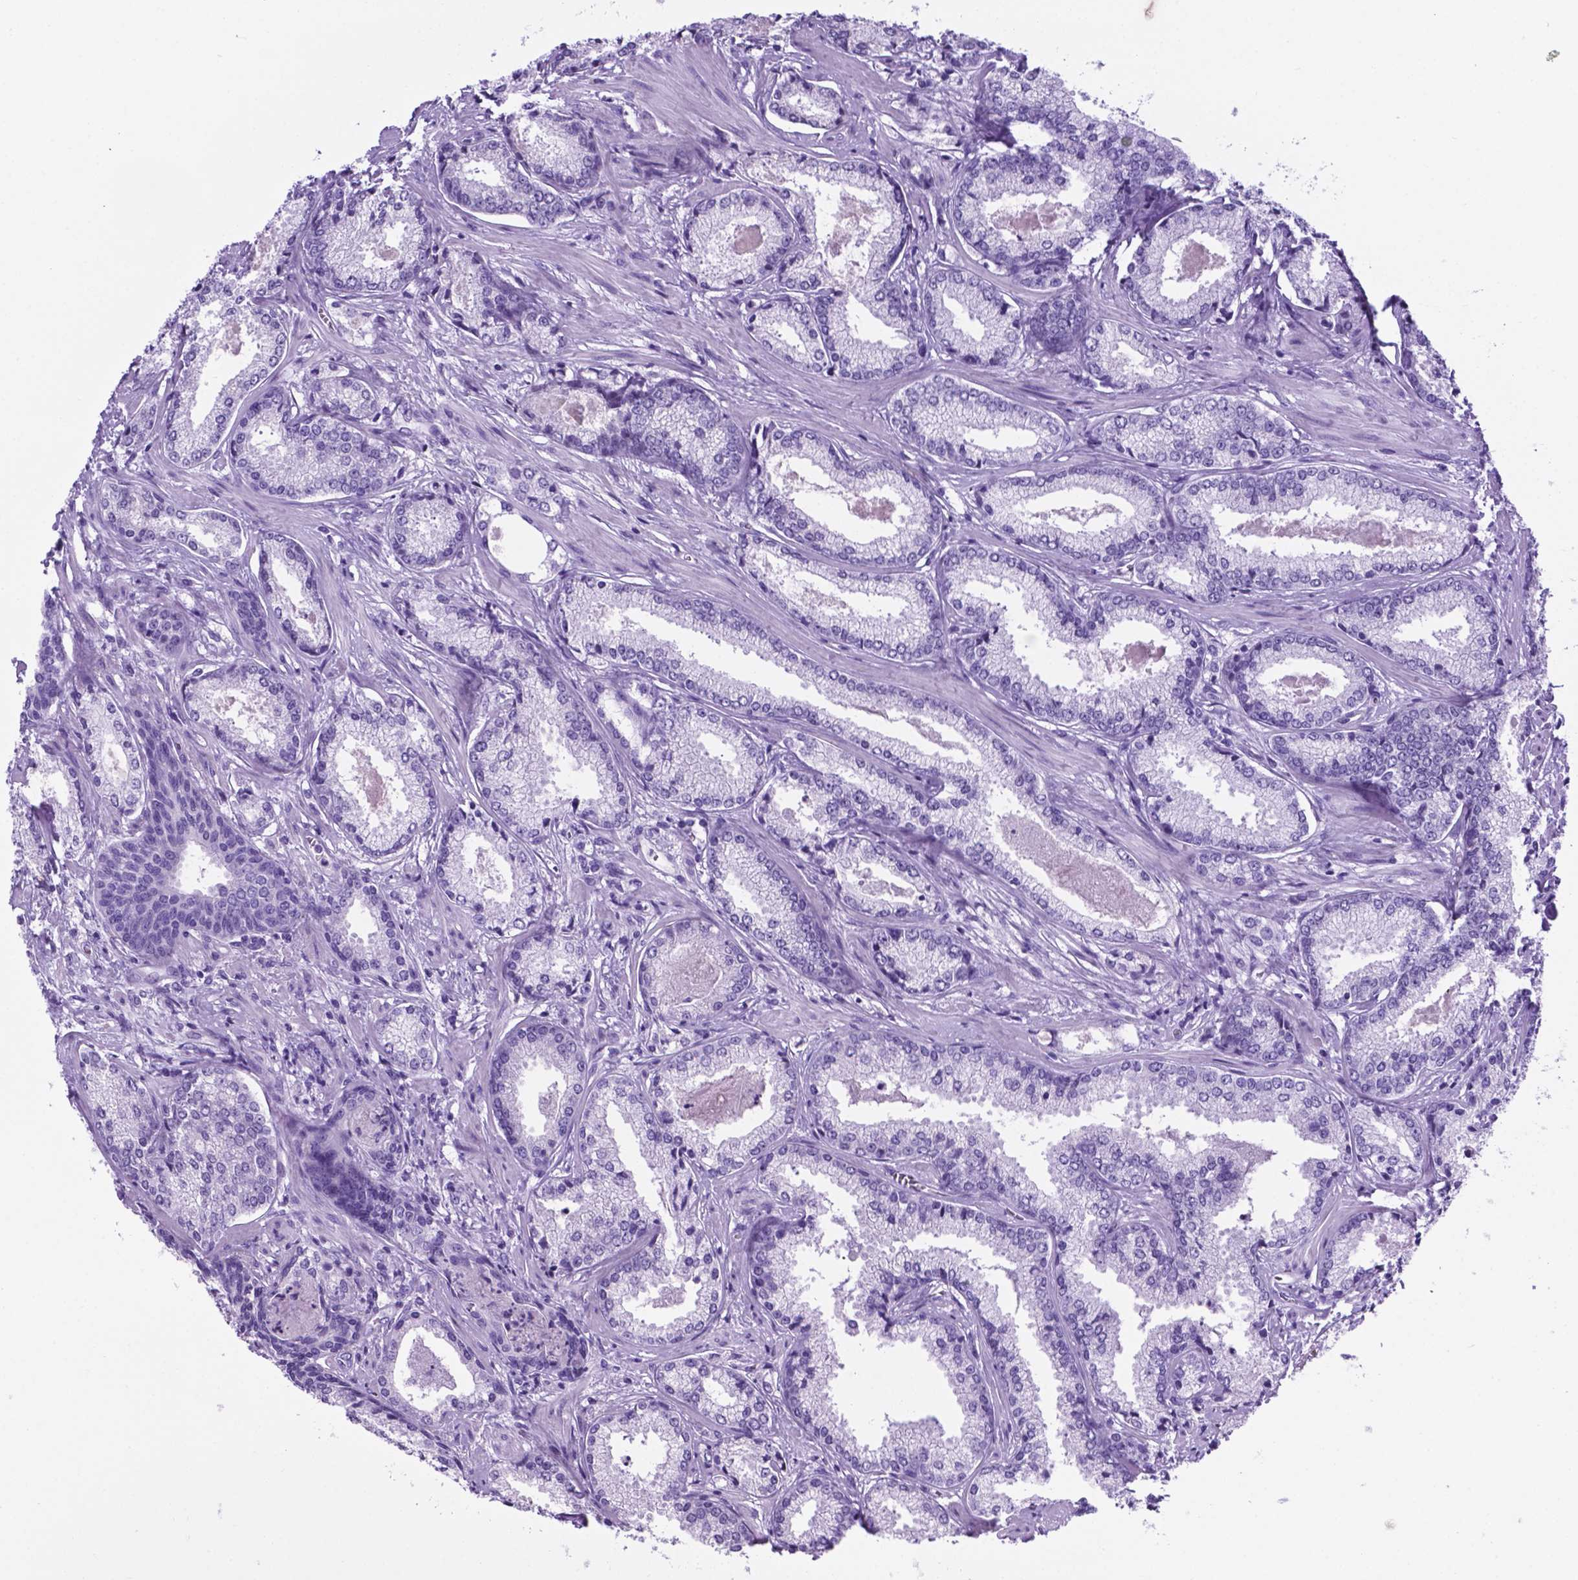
{"staining": {"intensity": "negative", "quantity": "none", "location": "none"}, "tissue": "prostate cancer", "cell_type": "Tumor cells", "image_type": "cancer", "snomed": [{"axis": "morphology", "description": "Adenocarcinoma, Low grade"}, {"axis": "topography", "description": "Prostate"}], "caption": "A photomicrograph of adenocarcinoma (low-grade) (prostate) stained for a protein demonstrates no brown staining in tumor cells.", "gene": "C17orf107", "patient": {"sex": "male", "age": 56}}